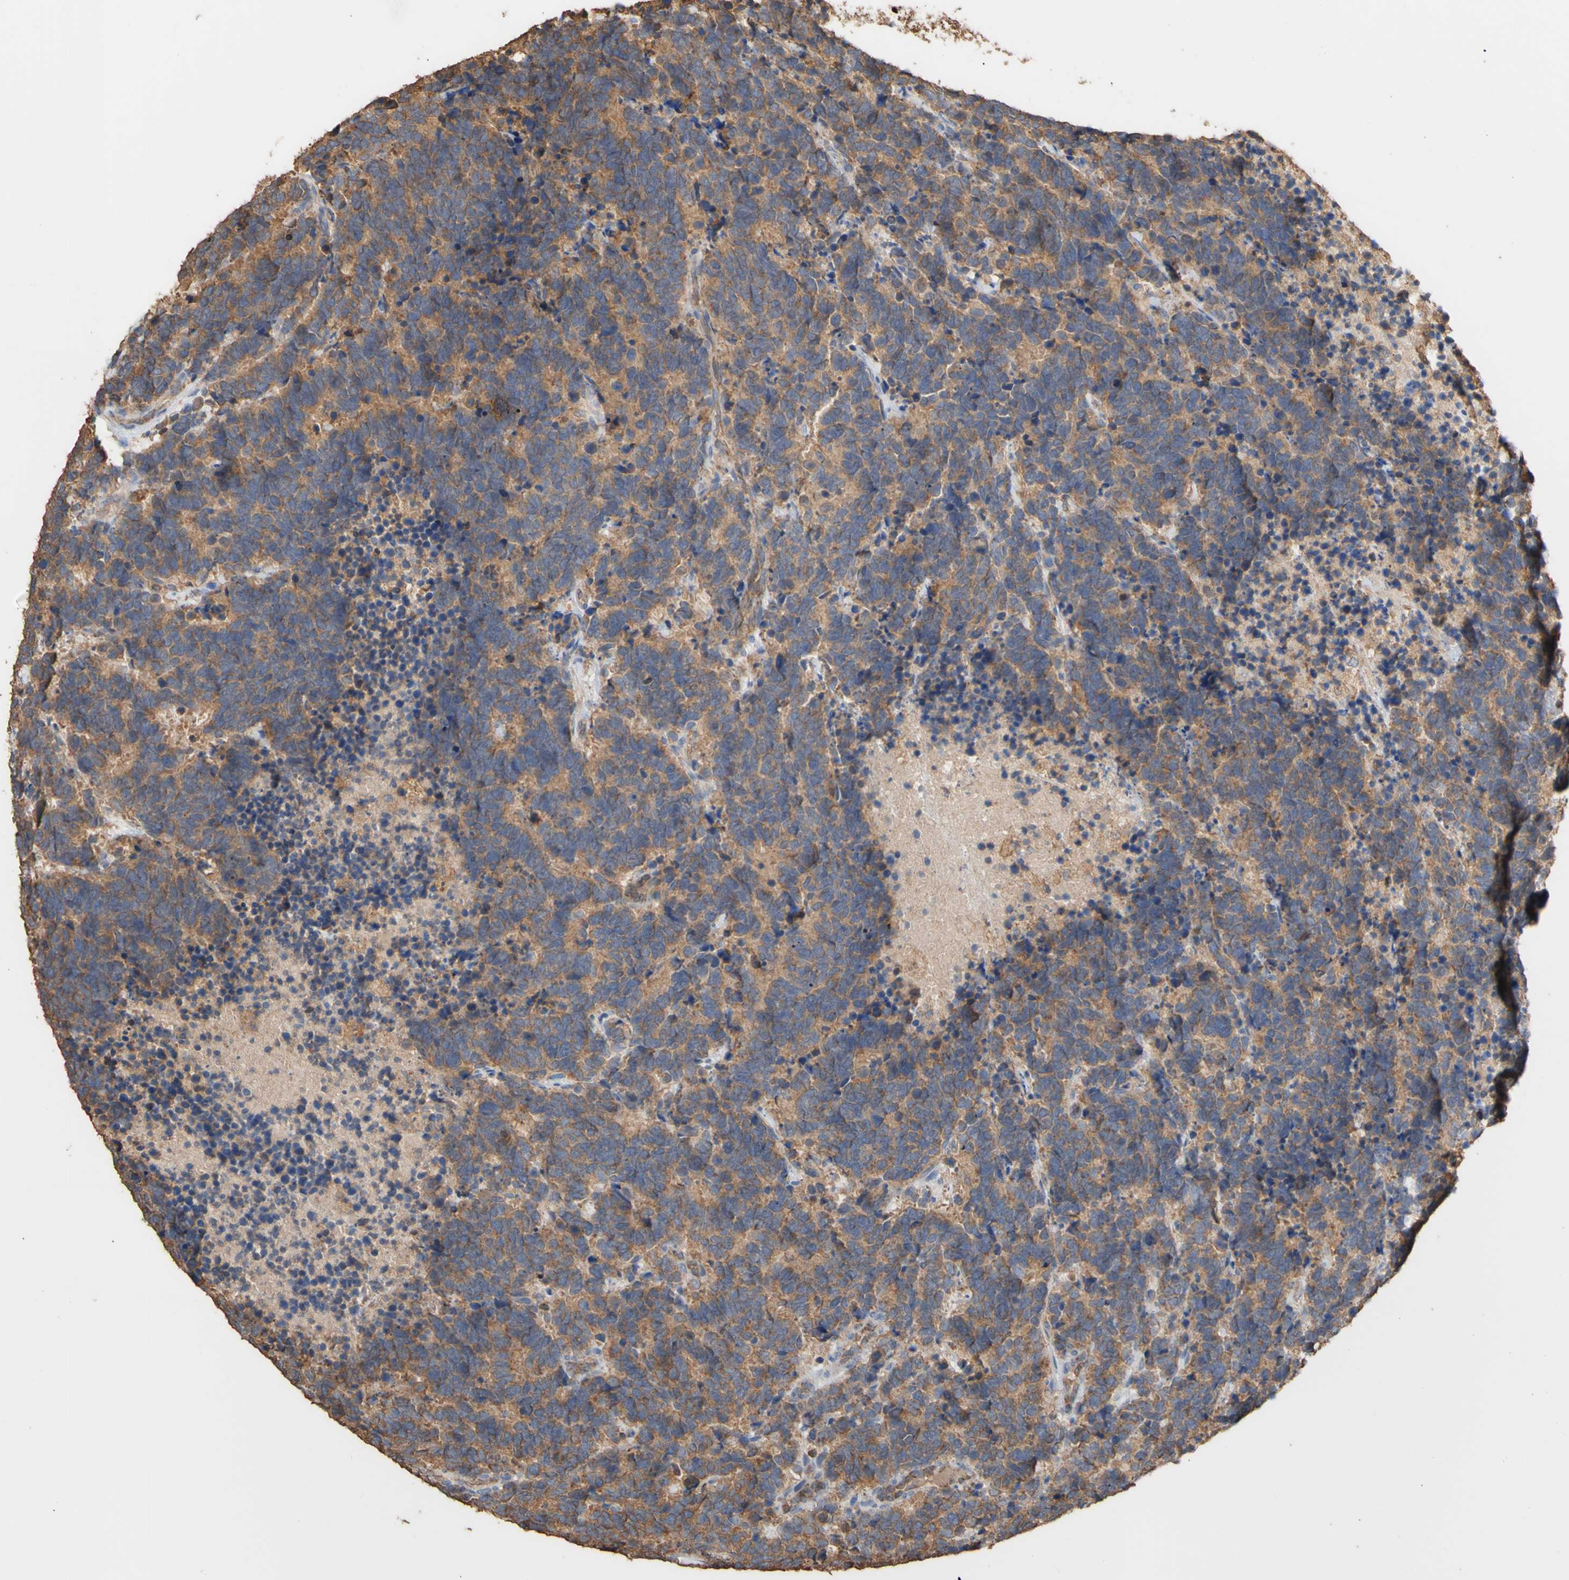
{"staining": {"intensity": "moderate", "quantity": ">75%", "location": "cytoplasmic/membranous"}, "tissue": "carcinoid", "cell_type": "Tumor cells", "image_type": "cancer", "snomed": [{"axis": "morphology", "description": "Carcinoma, NOS"}, {"axis": "morphology", "description": "Carcinoid, malignant, NOS"}, {"axis": "topography", "description": "Urinary bladder"}], "caption": "A brown stain shows moderate cytoplasmic/membranous staining of a protein in carcinoid tumor cells.", "gene": "ALDH9A1", "patient": {"sex": "male", "age": 57}}